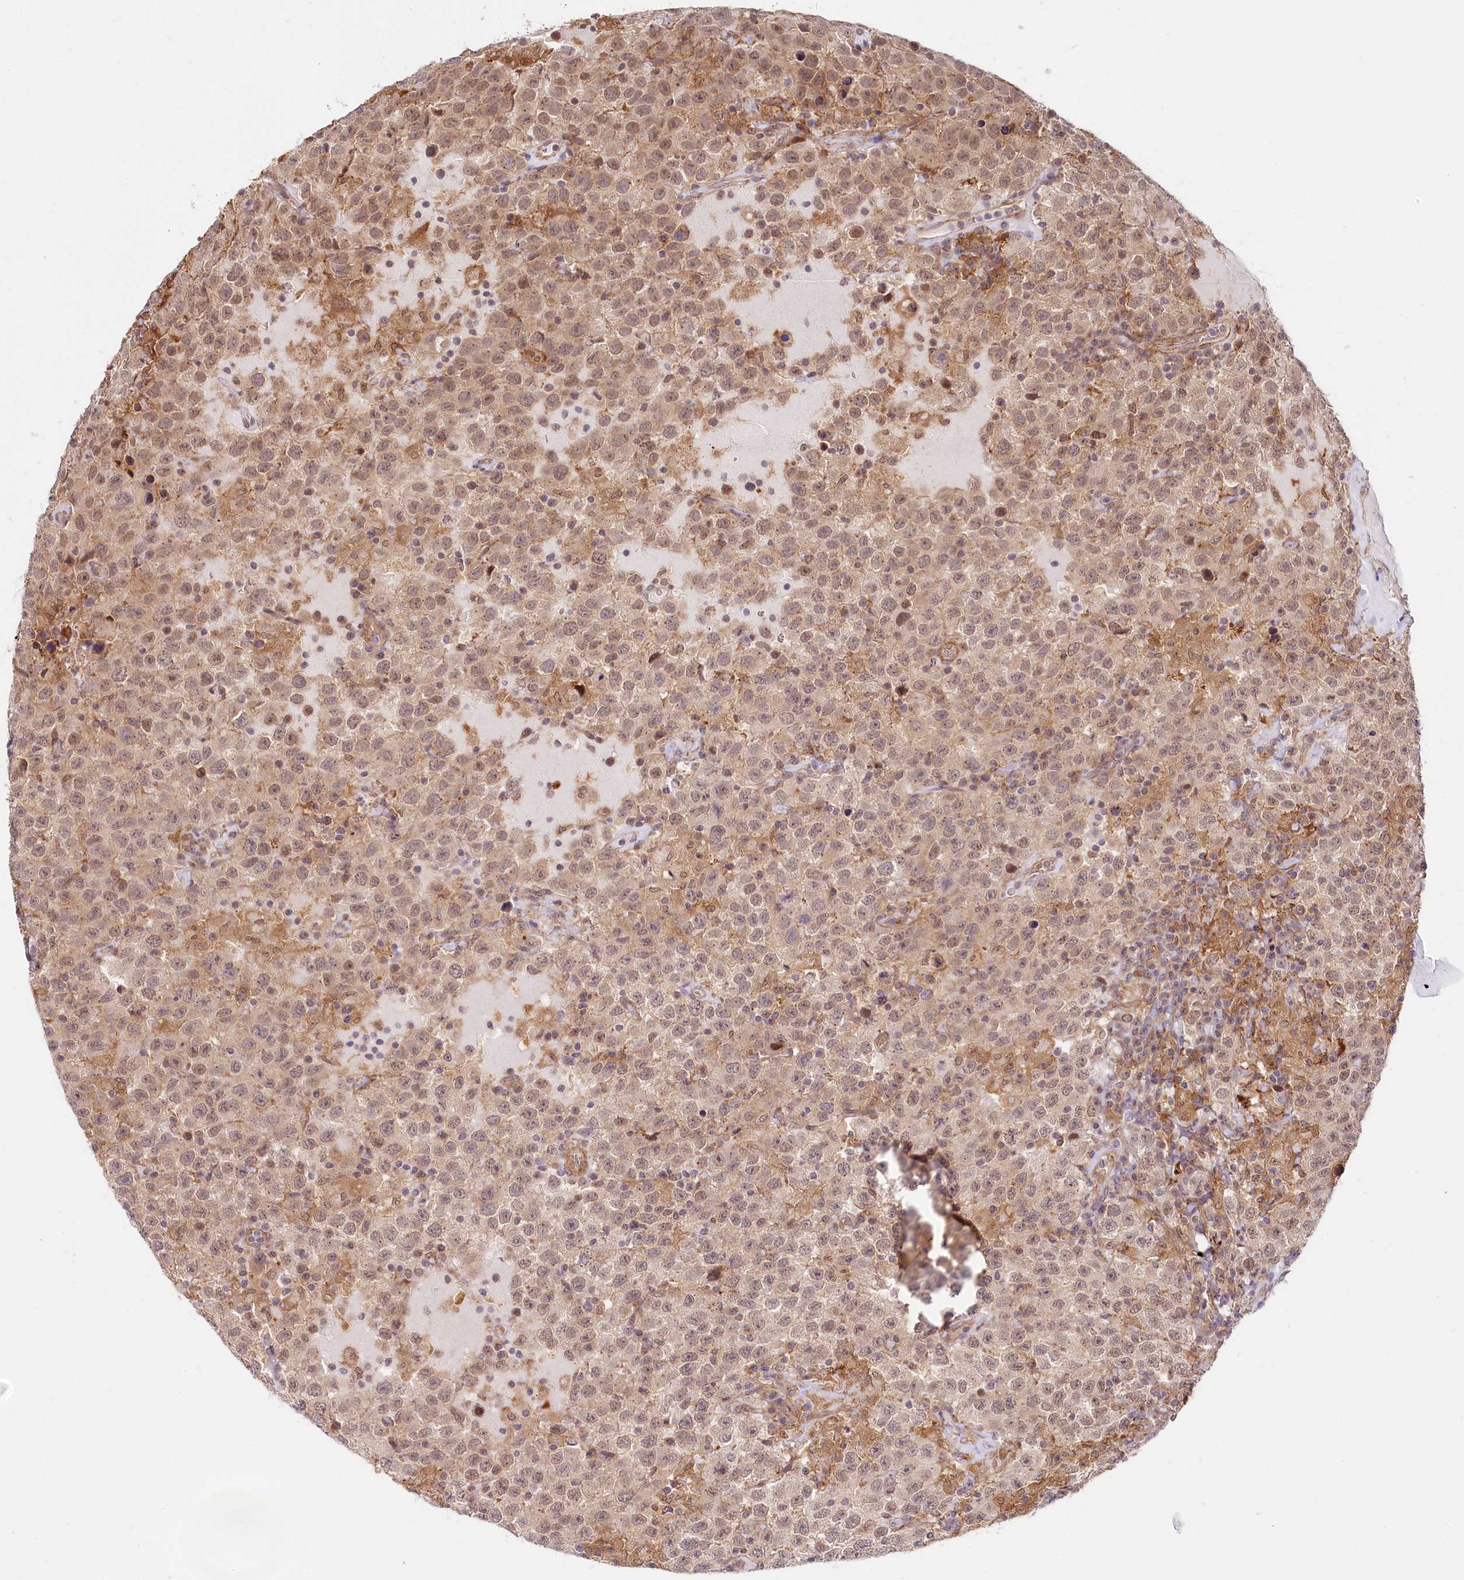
{"staining": {"intensity": "moderate", "quantity": "<25%", "location": "nuclear"}, "tissue": "testis cancer", "cell_type": "Tumor cells", "image_type": "cancer", "snomed": [{"axis": "morphology", "description": "Seminoma, NOS"}, {"axis": "topography", "description": "Testis"}], "caption": "The immunohistochemical stain shows moderate nuclear positivity in tumor cells of testis seminoma tissue.", "gene": "TUBGCP2", "patient": {"sex": "male", "age": 41}}